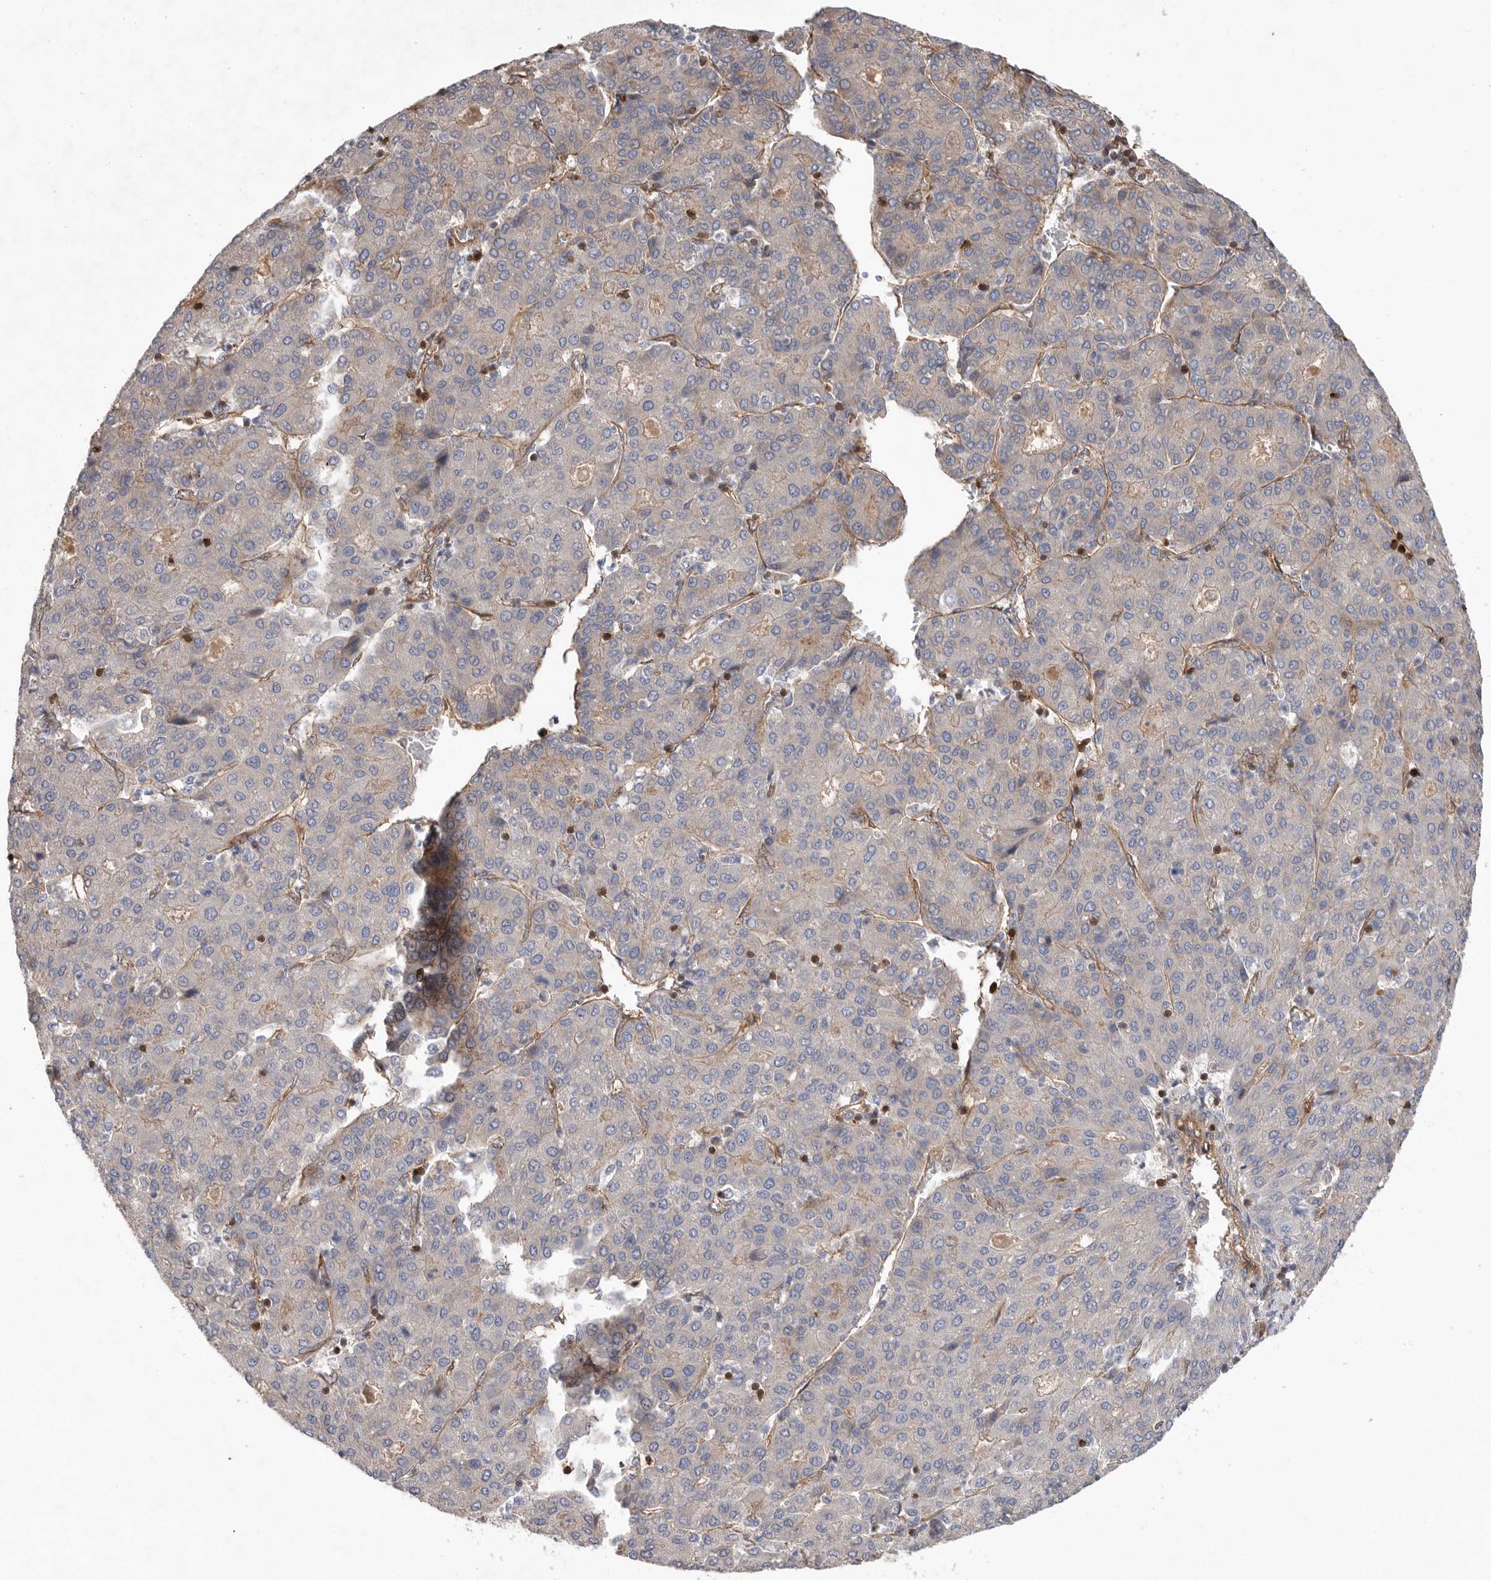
{"staining": {"intensity": "negative", "quantity": "none", "location": "none"}, "tissue": "liver cancer", "cell_type": "Tumor cells", "image_type": "cancer", "snomed": [{"axis": "morphology", "description": "Carcinoma, Hepatocellular, NOS"}, {"axis": "topography", "description": "Liver"}], "caption": "An IHC photomicrograph of liver hepatocellular carcinoma is shown. There is no staining in tumor cells of liver hepatocellular carcinoma.", "gene": "PRKCH", "patient": {"sex": "male", "age": 65}}